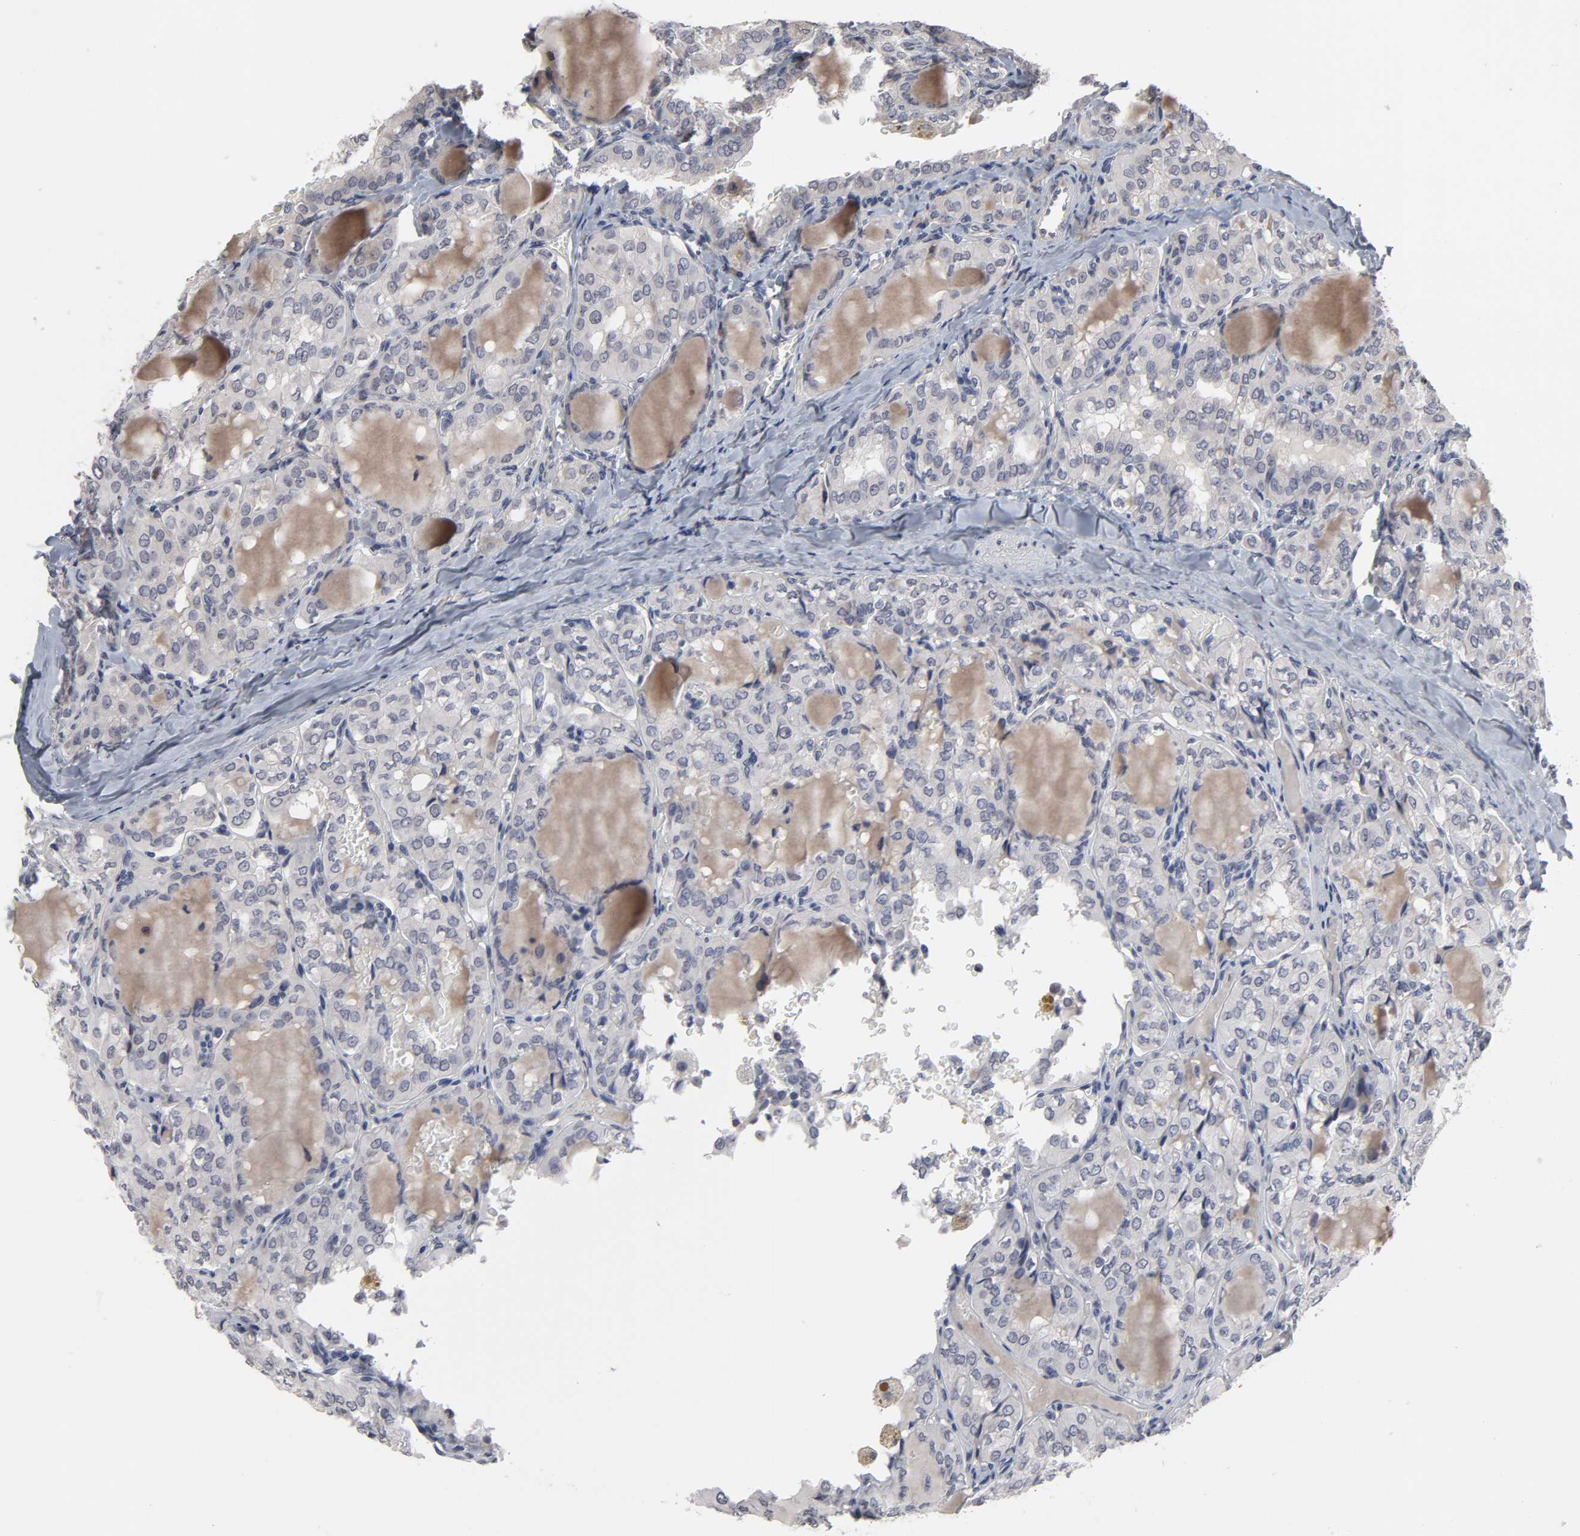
{"staining": {"intensity": "negative", "quantity": "none", "location": "none"}, "tissue": "thyroid cancer", "cell_type": "Tumor cells", "image_type": "cancer", "snomed": [{"axis": "morphology", "description": "Papillary adenocarcinoma, NOS"}, {"axis": "topography", "description": "Thyroid gland"}], "caption": "Image shows no significant protein staining in tumor cells of thyroid cancer (papillary adenocarcinoma).", "gene": "HNF4A", "patient": {"sex": "male", "age": 20}}